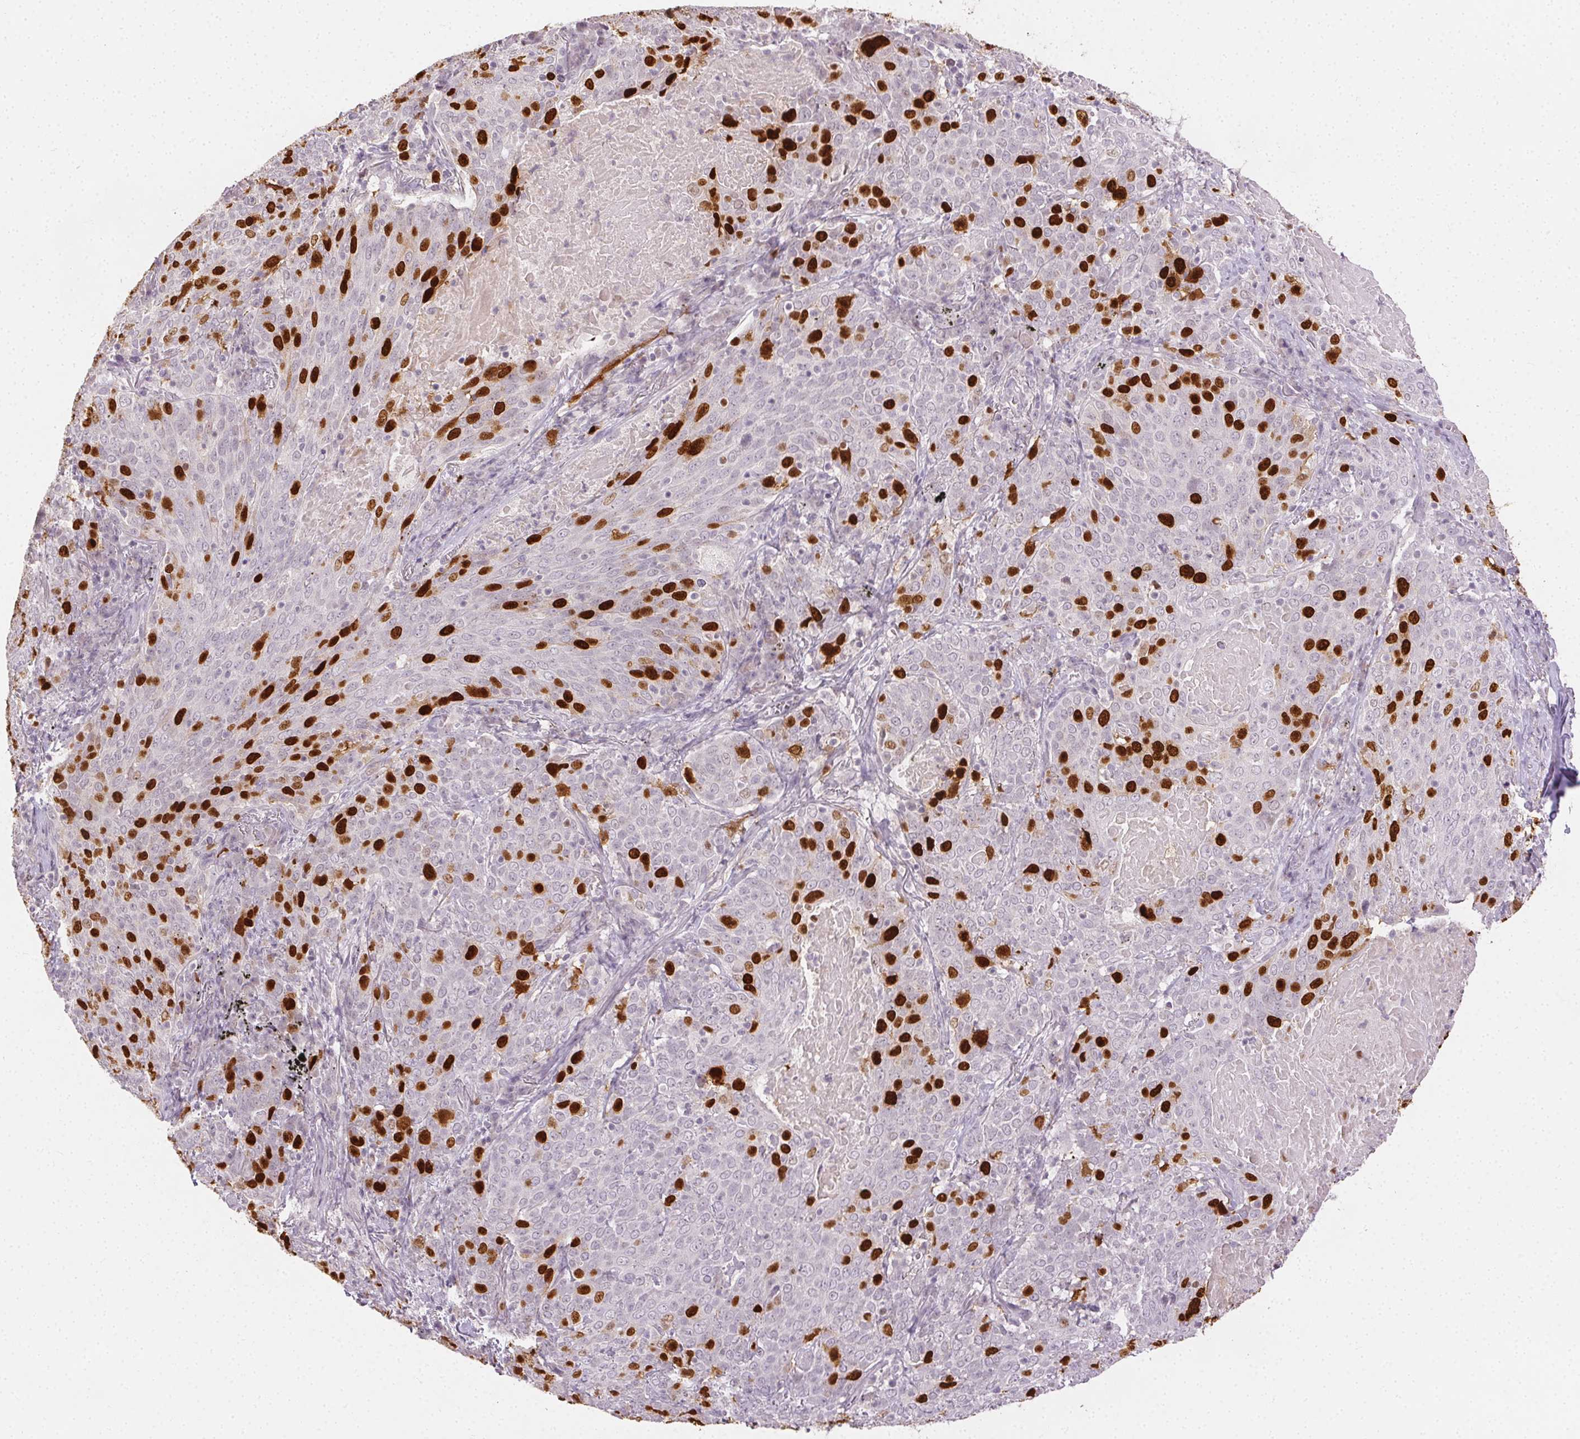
{"staining": {"intensity": "strong", "quantity": "25%-75%", "location": "nuclear"}, "tissue": "lung cancer", "cell_type": "Tumor cells", "image_type": "cancer", "snomed": [{"axis": "morphology", "description": "Squamous cell carcinoma, NOS"}, {"axis": "topography", "description": "Lung"}], "caption": "An image of human lung cancer stained for a protein demonstrates strong nuclear brown staining in tumor cells.", "gene": "ANLN", "patient": {"sex": "male", "age": 82}}